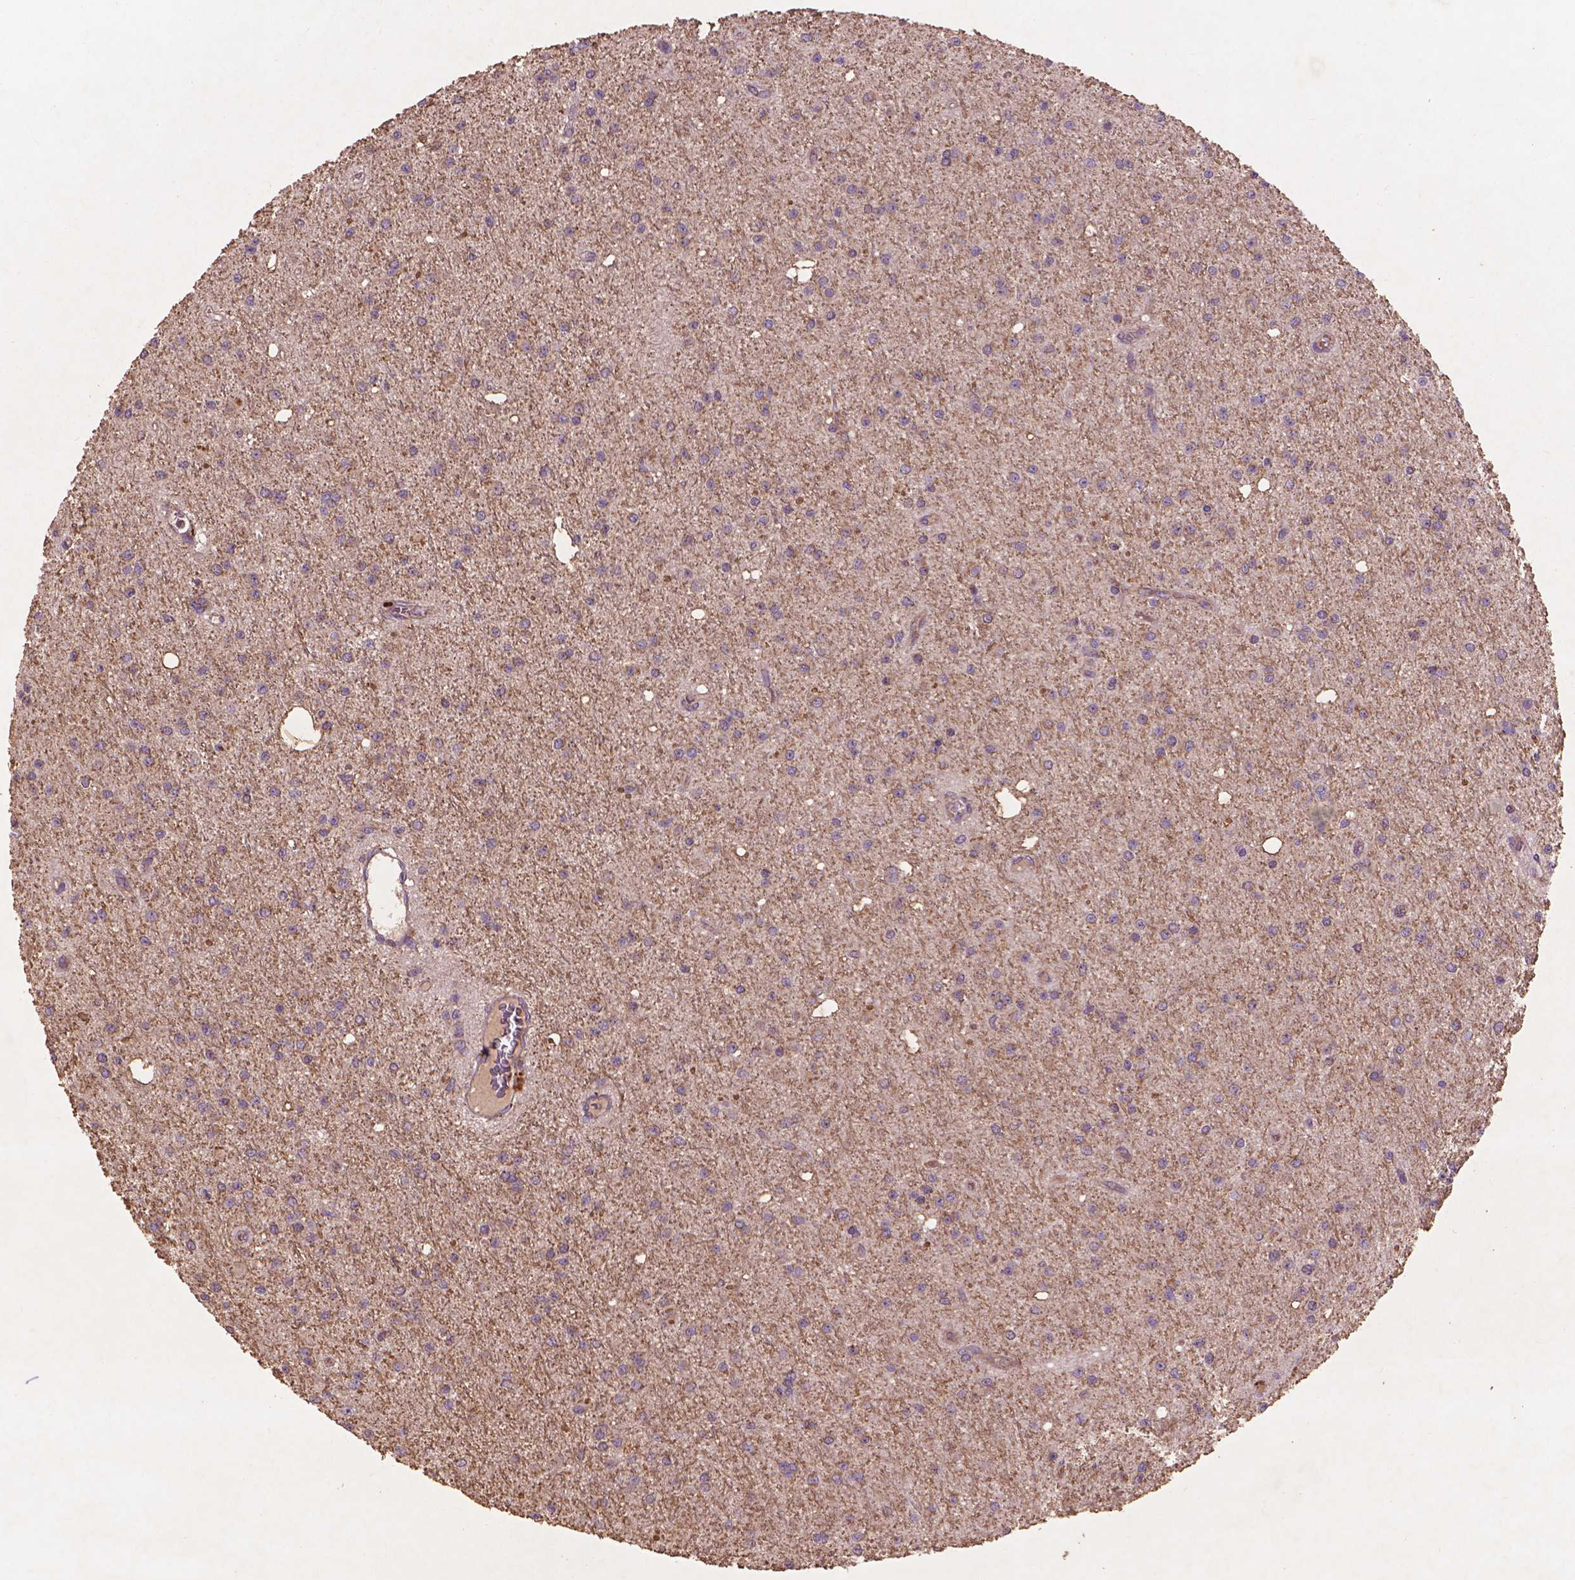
{"staining": {"intensity": "weak", "quantity": "25%-75%", "location": "cytoplasmic/membranous"}, "tissue": "glioma", "cell_type": "Tumor cells", "image_type": "cancer", "snomed": [{"axis": "morphology", "description": "Glioma, malignant, Low grade"}, {"axis": "topography", "description": "Brain"}], "caption": "Glioma tissue demonstrates weak cytoplasmic/membranous expression in approximately 25%-75% of tumor cells, visualized by immunohistochemistry.", "gene": "NLRX1", "patient": {"sex": "male", "age": 27}}